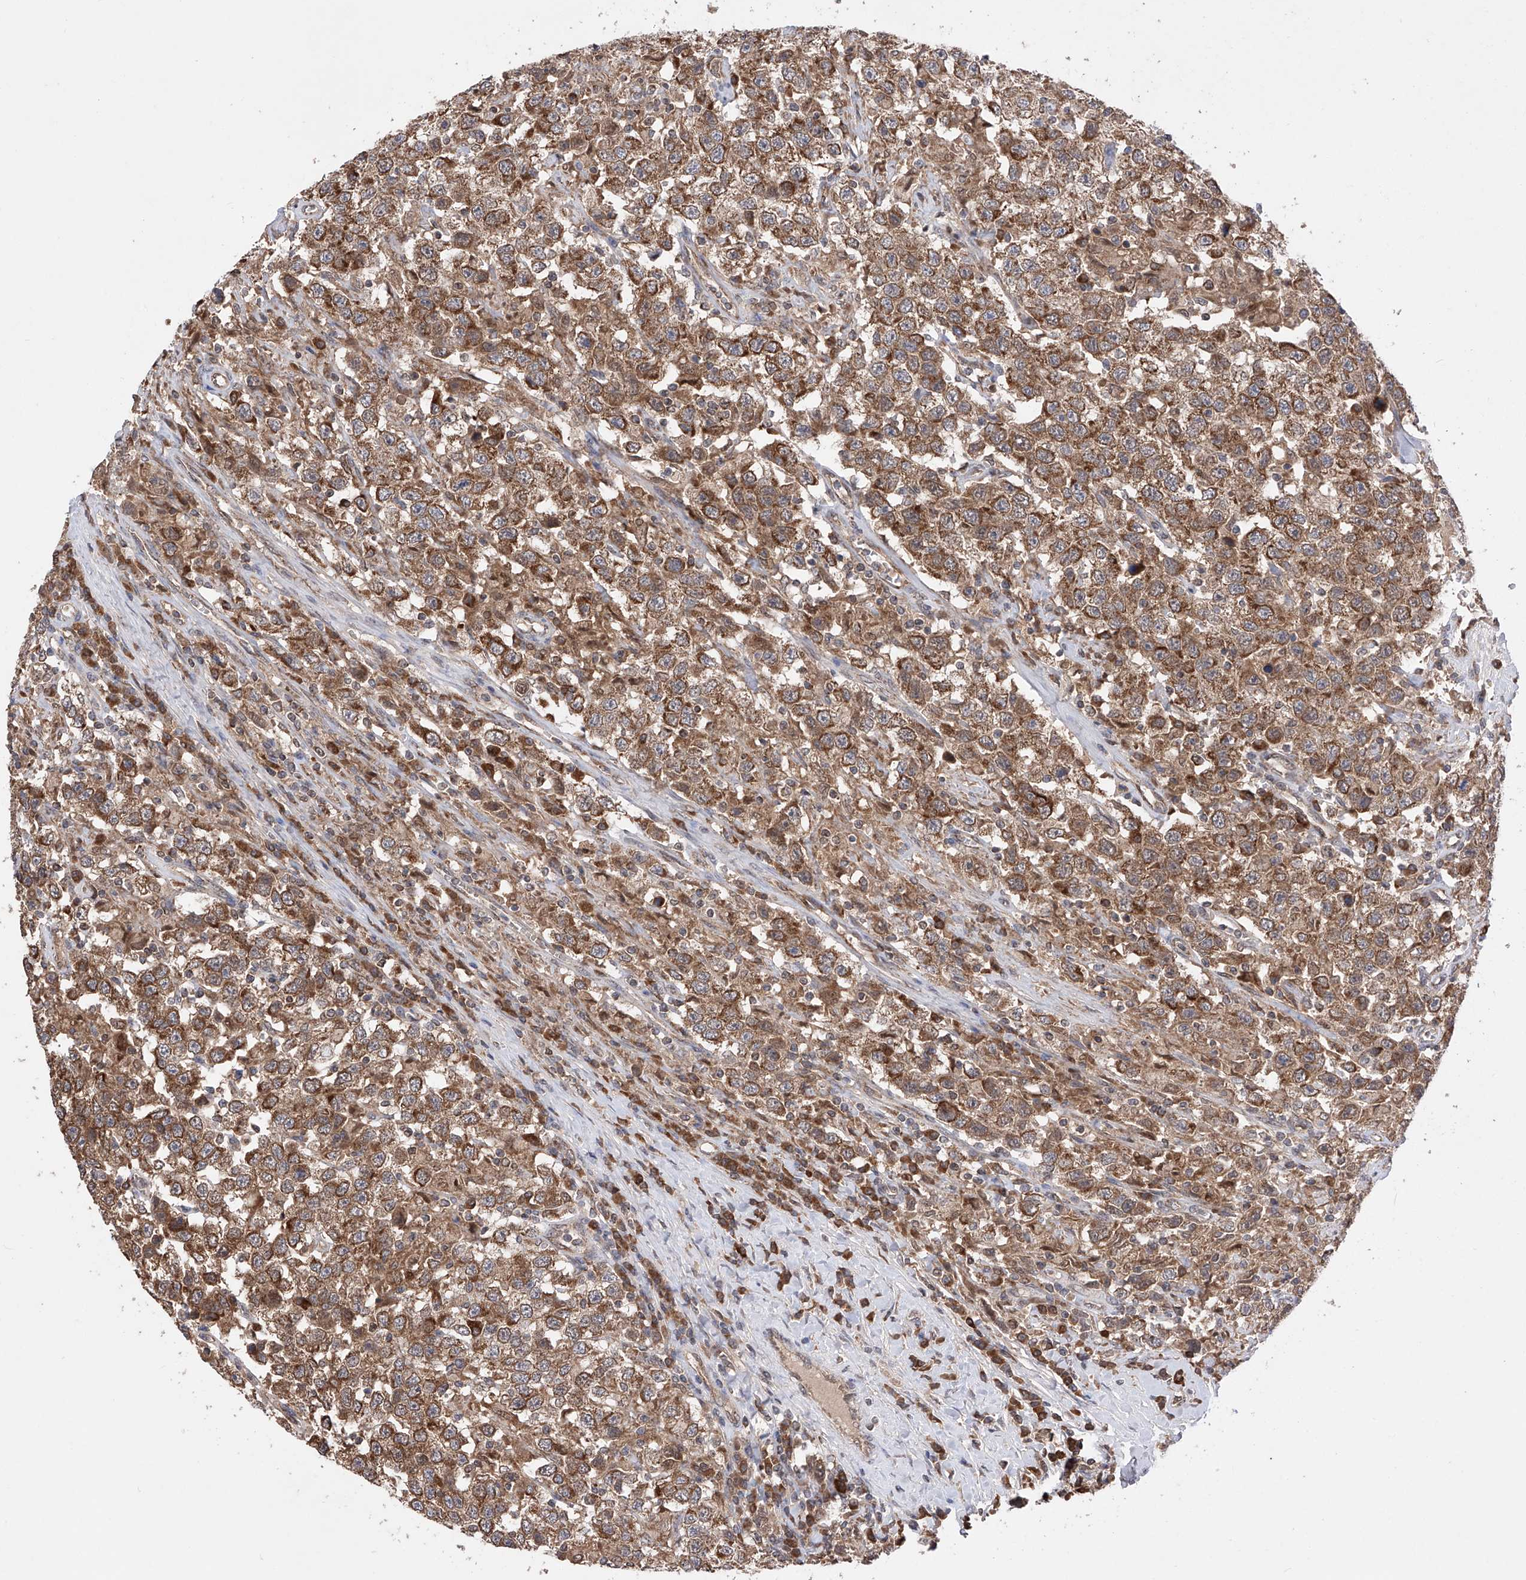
{"staining": {"intensity": "moderate", "quantity": ">75%", "location": "cytoplasmic/membranous"}, "tissue": "testis cancer", "cell_type": "Tumor cells", "image_type": "cancer", "snomed": [{"axis": "morphology", "description": "Seminoma, NOS"}, {"axis": "topography", "description": "Testis"}], "caption": "The micrograph reveals staining of testis seminoma, revealing moderate cytoplasmic/membranous protein staining (brown color) within tumor cells. Immunohistochemistry (ihc) stains the protein of interest in brown and the nuclei are stained blue.", "gene": "SDHAF4", "patient": {"sex": "male", "age": 41}}